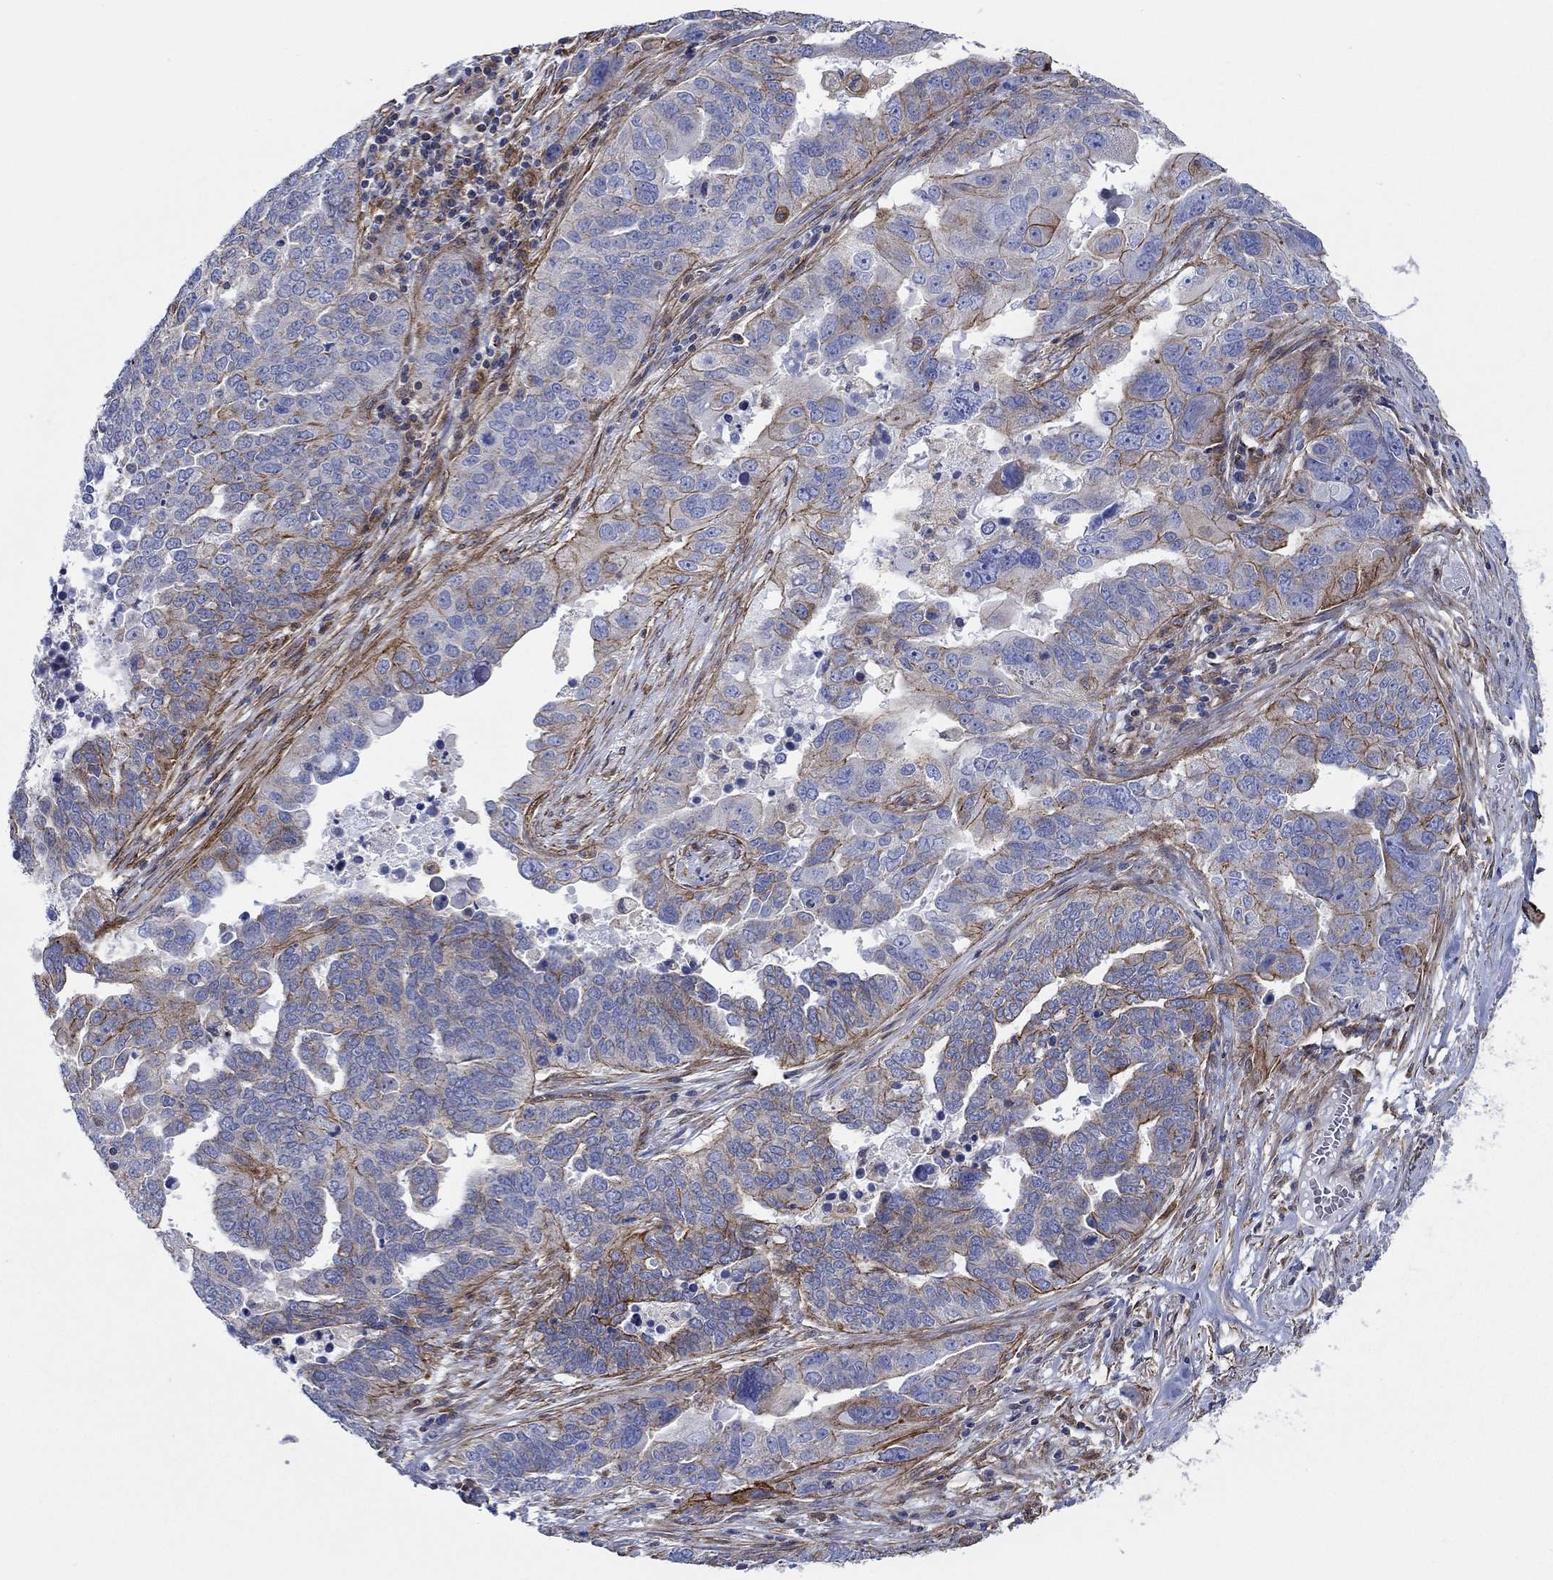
{"staining": {"intensity": "strong", "quantity": "<25%", "location": "cytoplasmic/membranous"}, "tissue": "ovarian cancer", "cell_type": "Tumor cells", "image_type": "cancer", "snomed": [{"axis": "morphology", "description": "Carcinoma, endometroid"}, {"axis": "topography", "description": "Soft tissue"}, {"axis": "topography", "description": "Ovary"}], "caption": "A histopathology image of human ovarian cancer stained for a protein displays strong cytoplasmic/membranous brown staining in tumor cells.", "gene": "FMN1", "patient": {"sex": "female", "age": 52}}